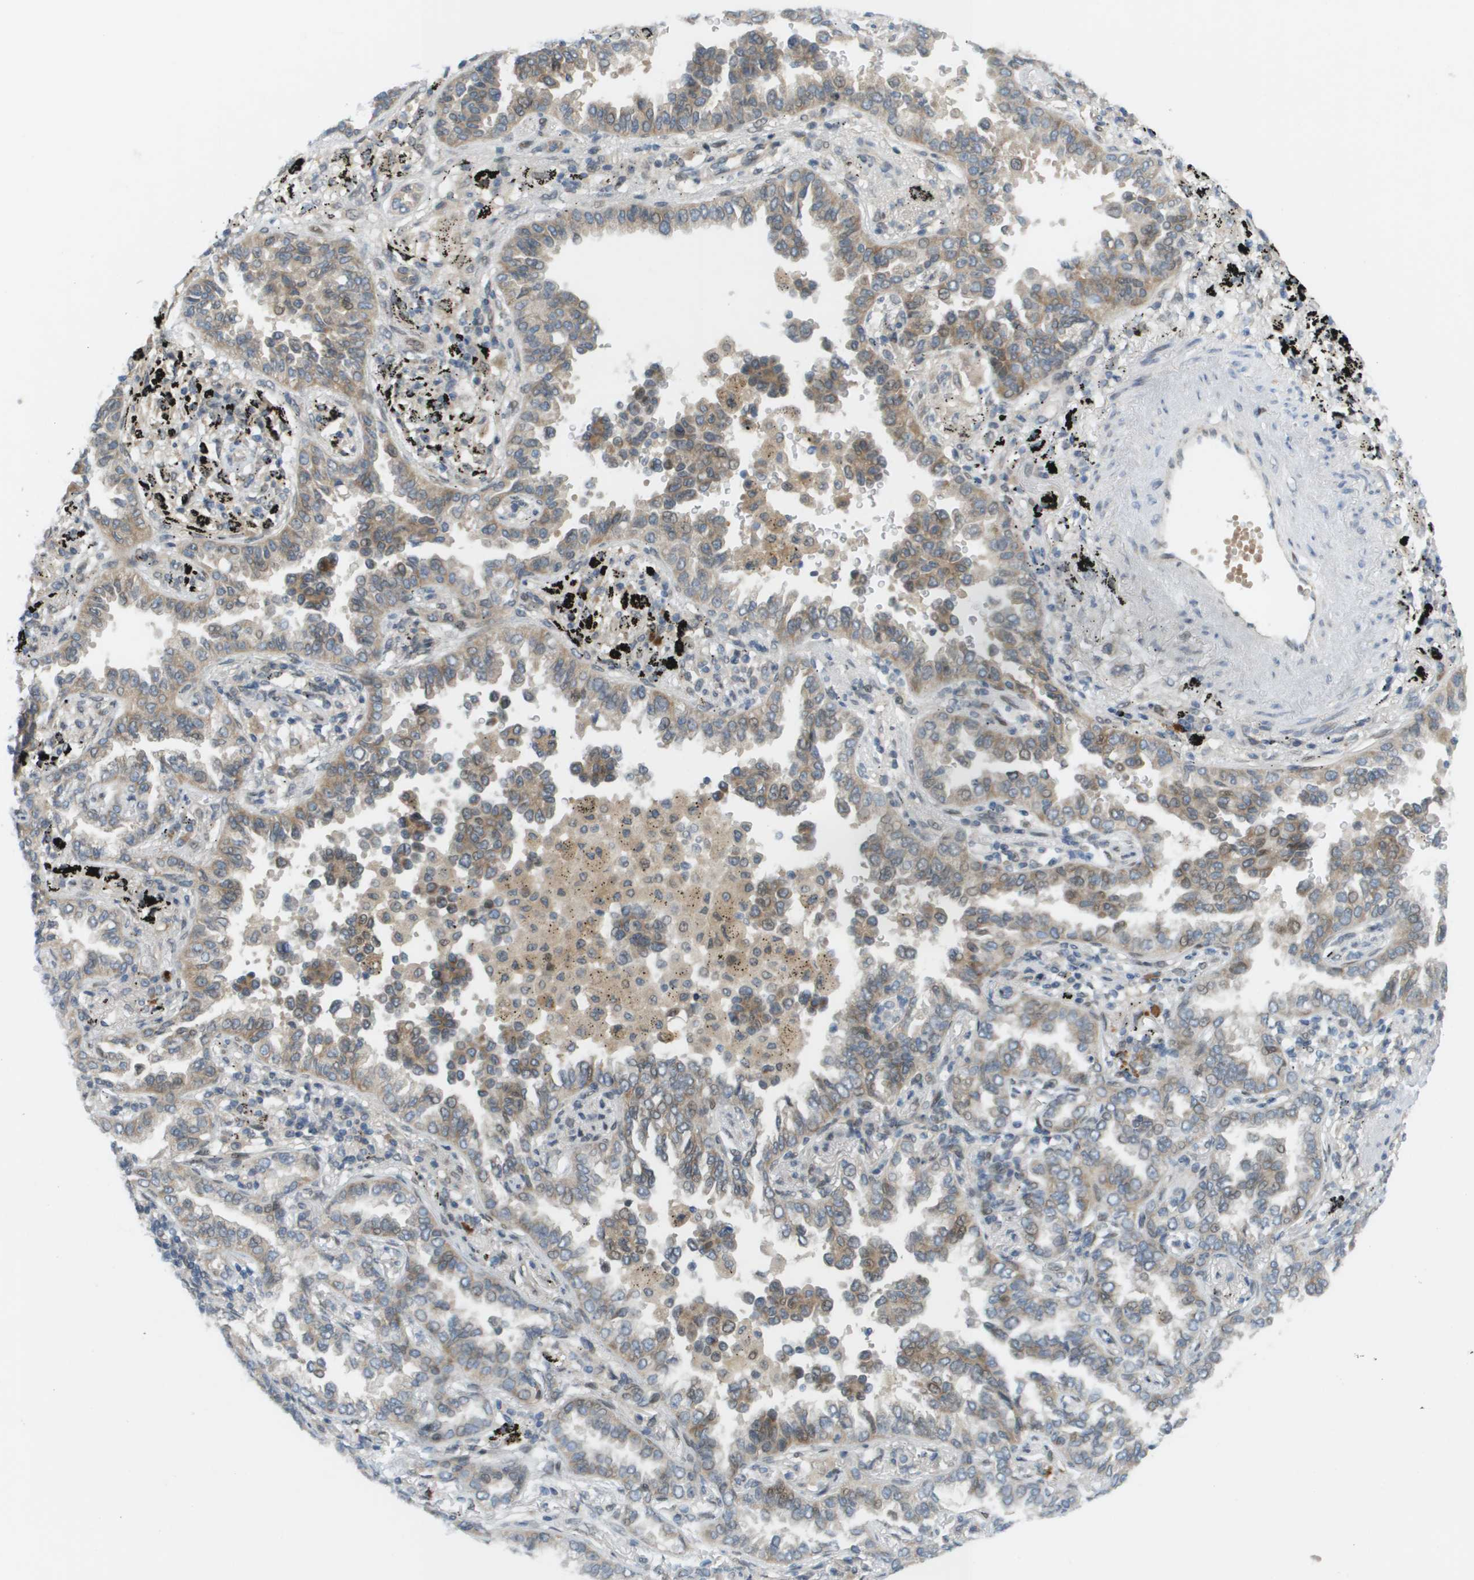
{"staining": {"intensity": "weak", "quantity": ">75%", "location": "cytoplasmic/membranous,nuclear"}, "tissue": "lung cancer", "cell_type": "Tumor cells", "image_type": "cancer", "snomed": [{"axis": "morphology", "description": "Normal tissue, NOS"}, {"axis": "morphology", "description": "Adenocarcinoma, NOS"}, {"axis": "topography", "description": "Lung"}], "caption": "A micrograph of lung cancer stained for a protein shows weak cytoplasmic/membranous and nuclear brown staining in tumor cells.", "gene": "CACNB4", "patient": {"sex": "male", "age": 59}}